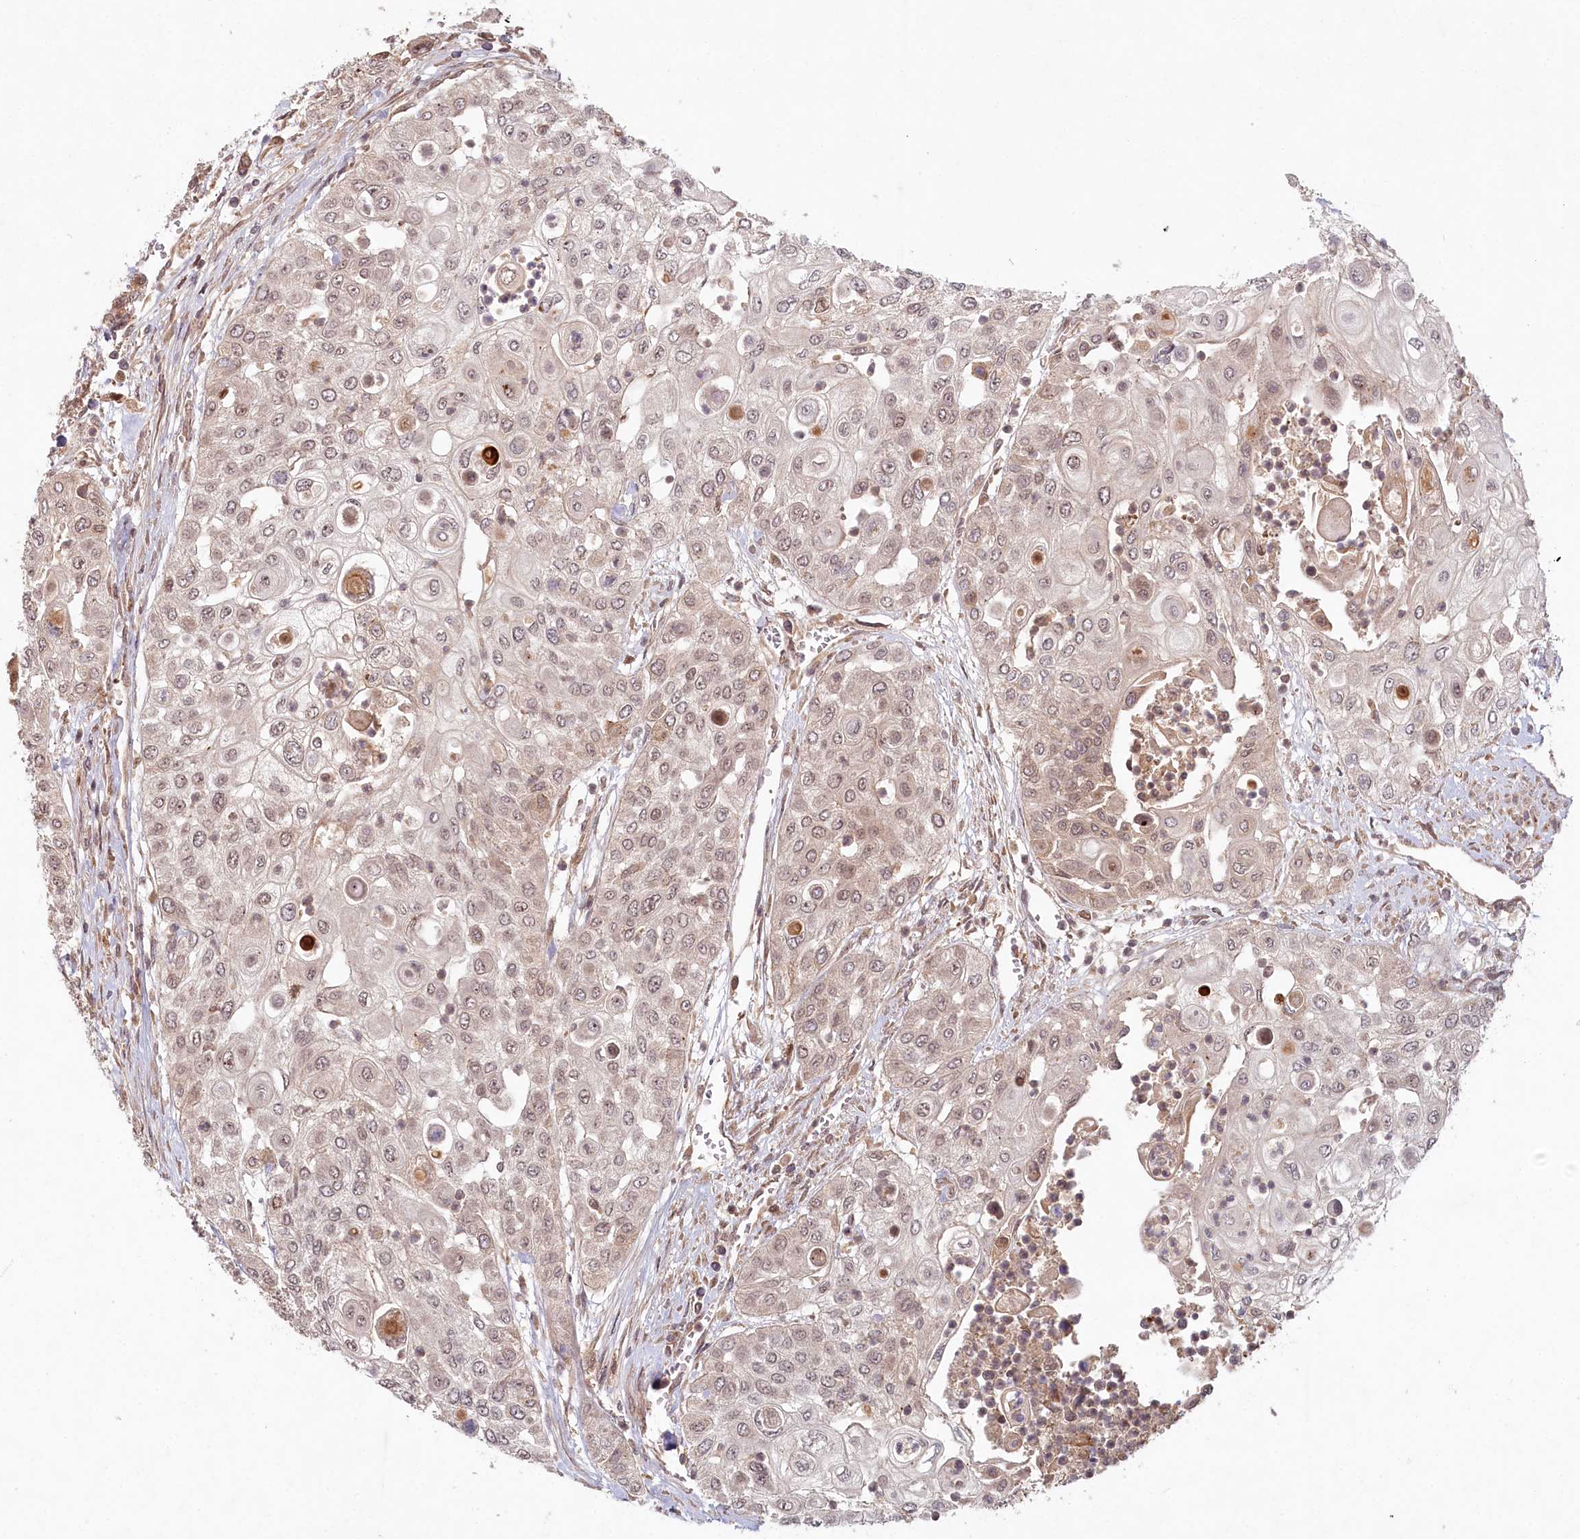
{"staining": {"intensity": "weak", "quantity": ">75%", "location": "nuclear"}, "tissue": "urothelial cancer", "cell_type": "Tumor cells", "image_type": "cancer", "snomed": [{"axis": "morphology", "description": "Urothelial carcinoma, High grade"}, {"axis": "topography", "description": "Urinary bladder"}], "caption": "The image shows staining of urothelial carcinoma (high-grade), revealing weak nuclear protein staining (brown color) within tumor cells. (Brightfield microscopy of DAB IHC at high magnification).", "gene": "WAPL", "patient": {"sex": "female", "age": 79}}